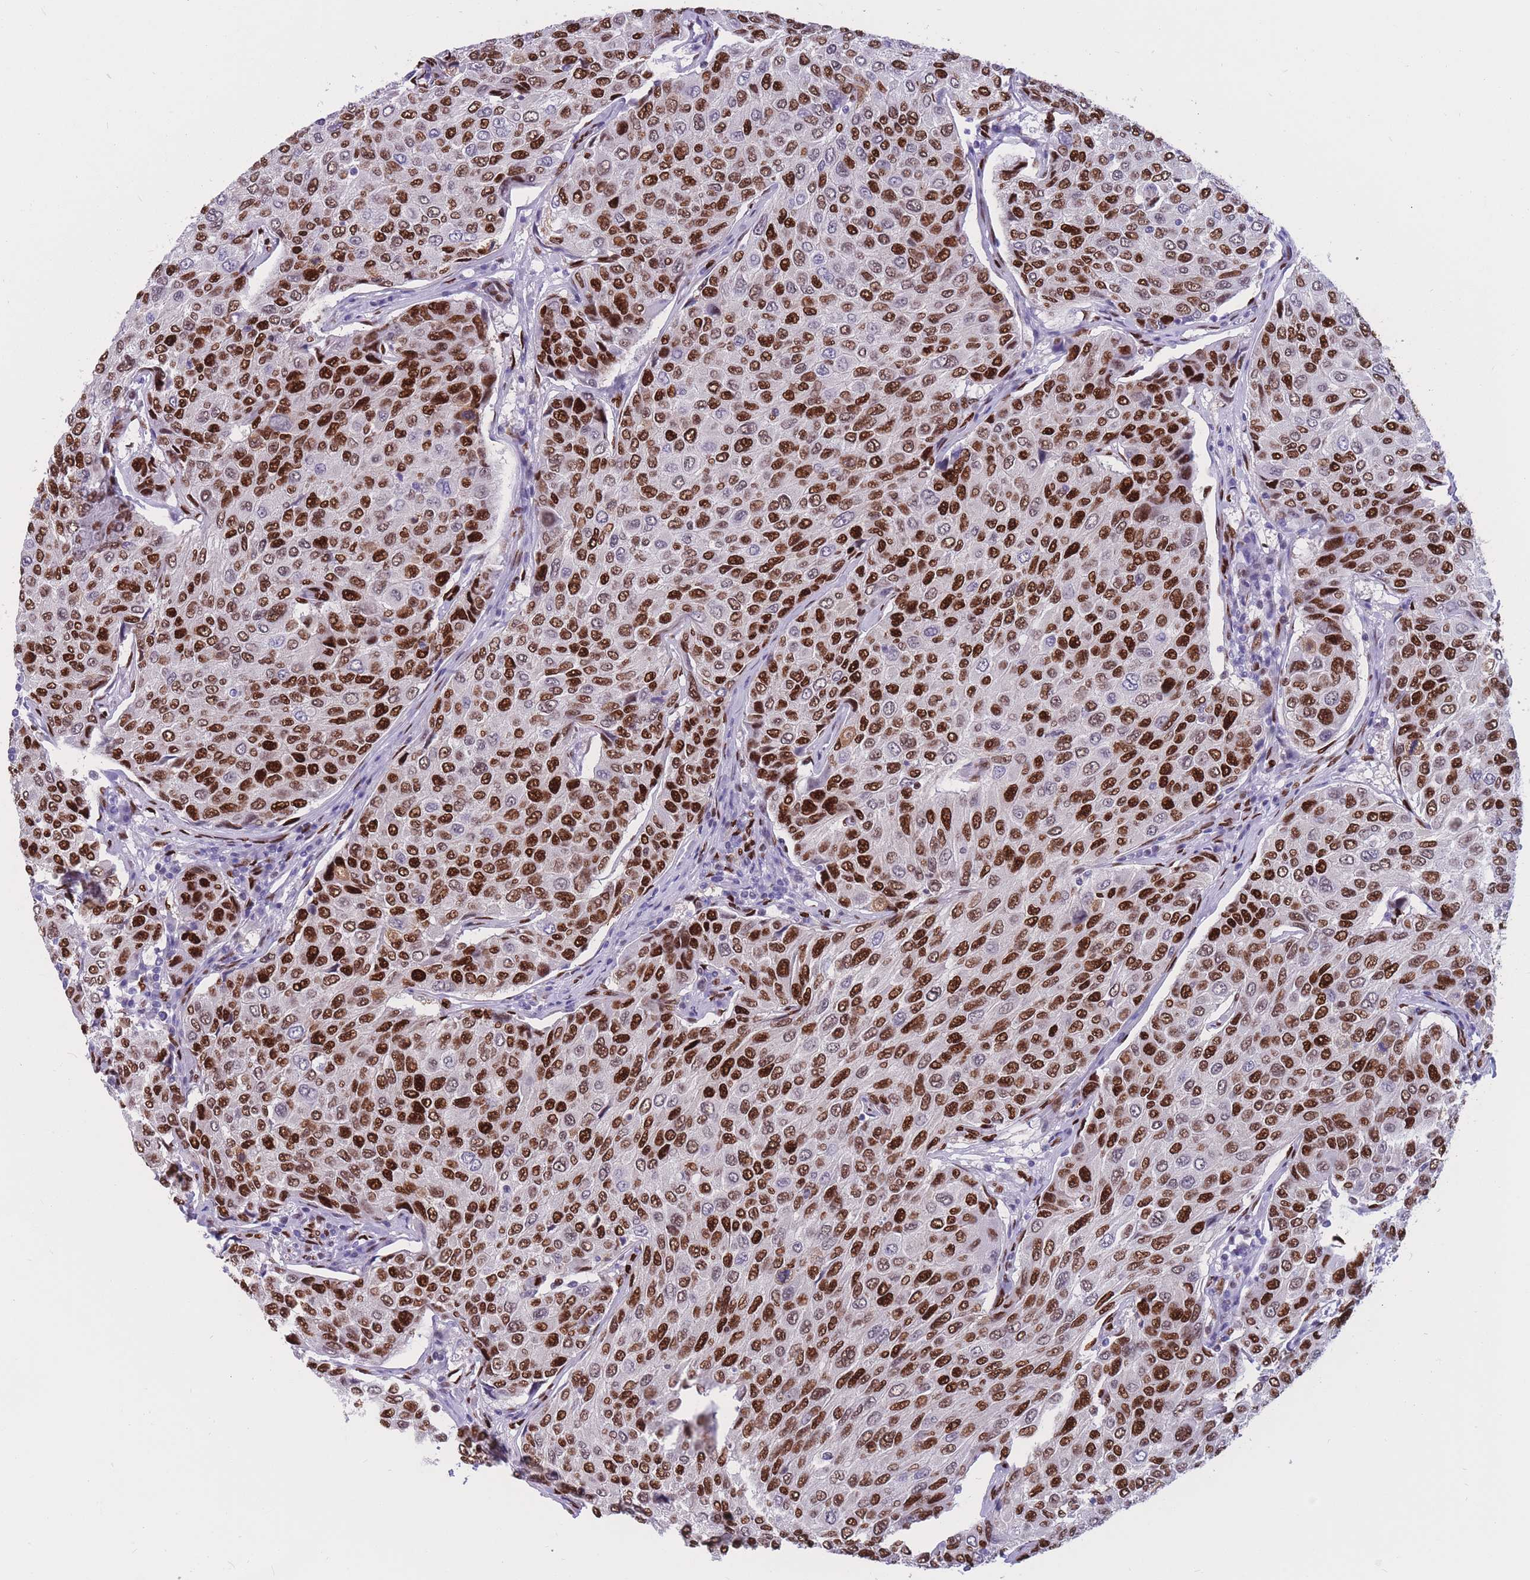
{"staining": {"intensity": "strong", "quantity": ">75%", "location": "nuclear"}, "tissue": "breast cancer", "cell_type": "Tumor cells", "image_type": "cancer", "snomed": [{"axis": "morphology", "description": "Duct carcinoma"}, {"axis": "topography", "description": "Breast"}], "caption": "Immunohistochemistry (DAB (3,3'-diaminobenzidine)) staining of invasive ductal carcinoma (breast) displays strong nuclear protein staining in about >75% of tumor cells. (IHC, brightfield microscopy, high magnification).", "gene": "NASP", "patient": {"sex": "female", "age": 55}}